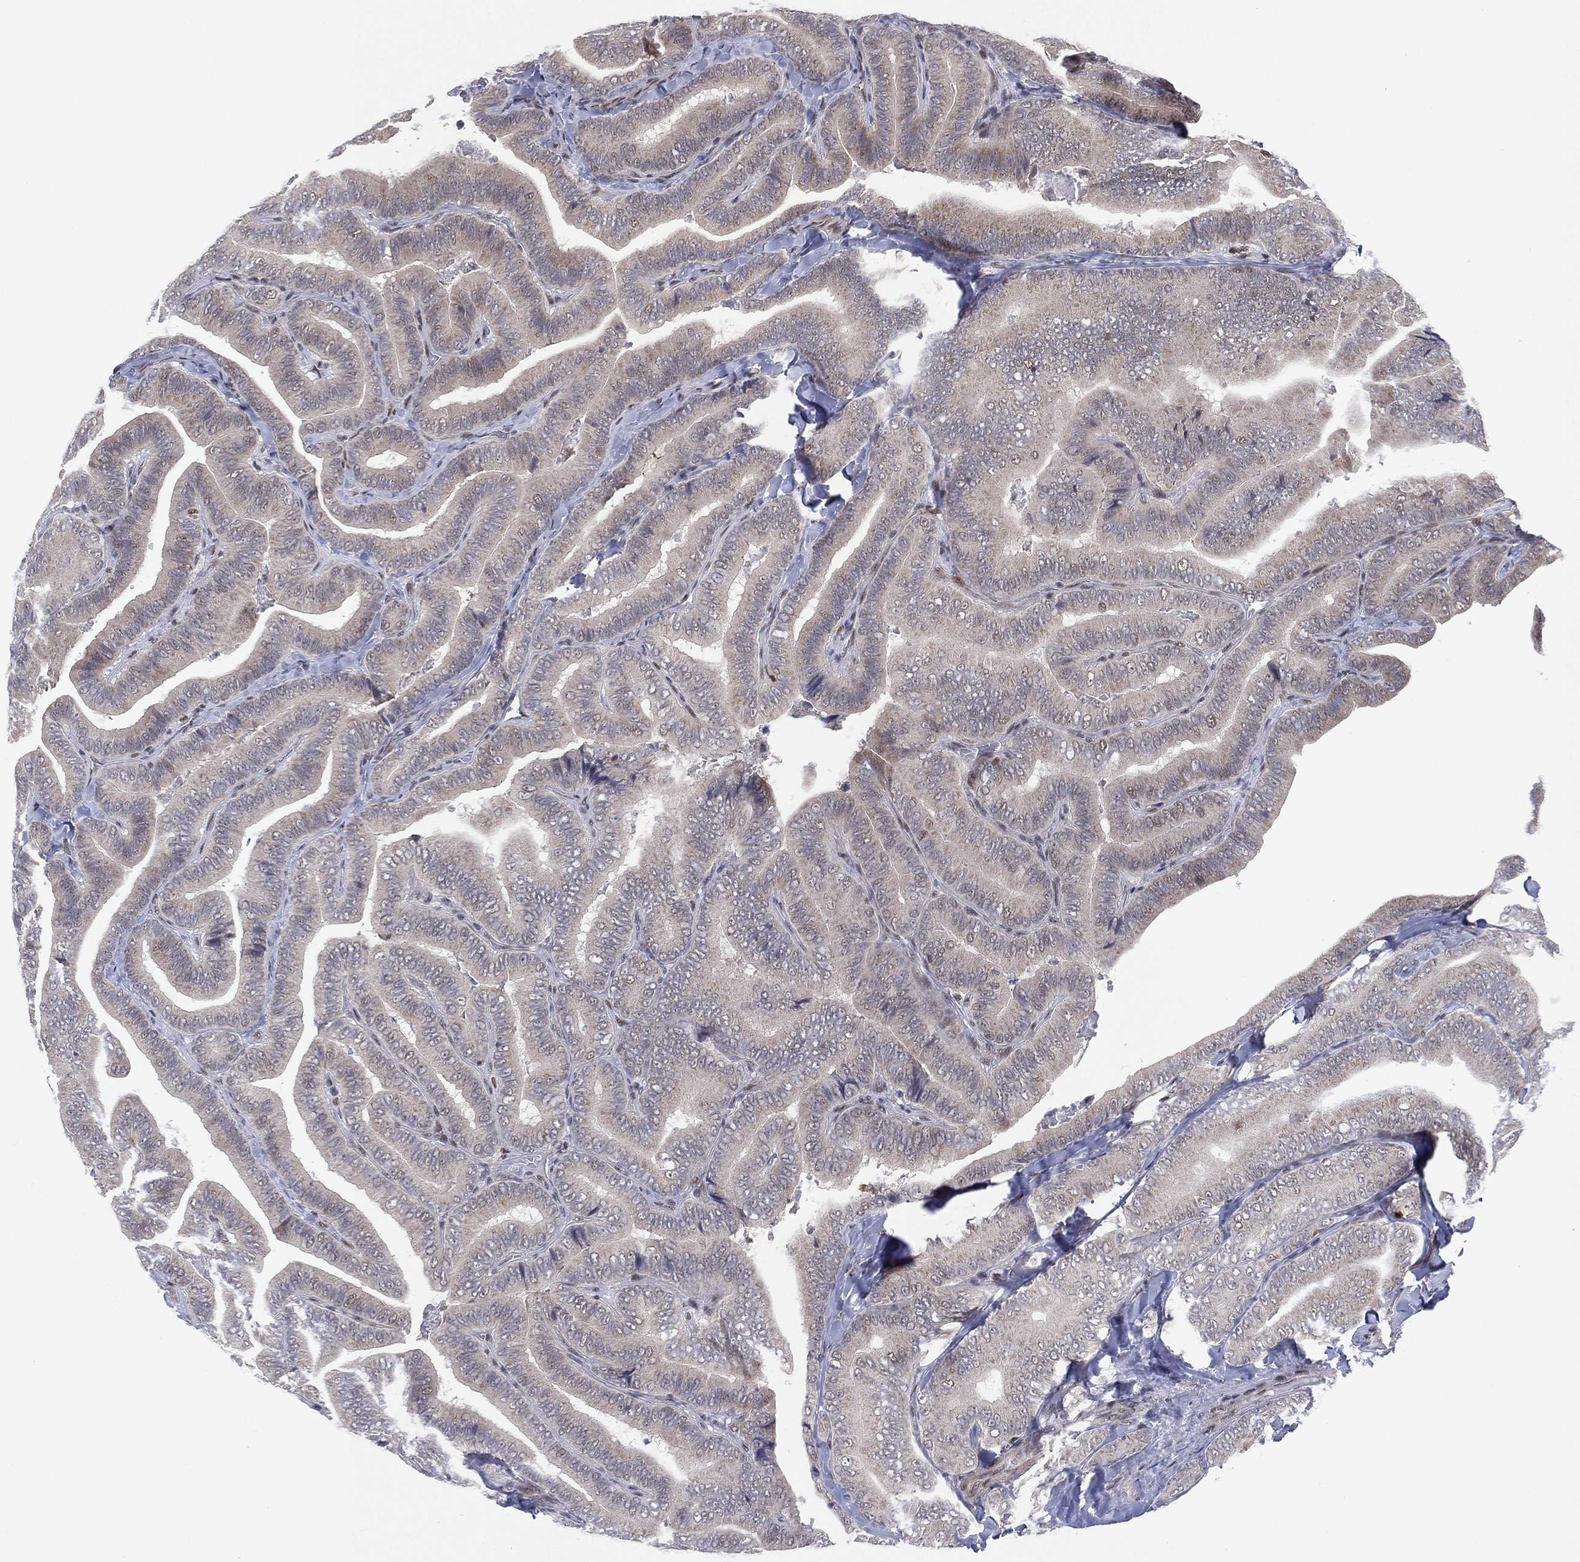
{"staining": {"intensity": "moderate", "quantity": "<25%", "location": "cytoplasmic/membranous"}, "tissue": "thyroid cancer", "cell_type": "Tumor cells", "image_type": "cancer", "snomed": [{"axis": "morphology", "description": "Papillary adenocarcinoma, NOS"}, {"axis": "topography", "description": "Thyroid gland"}], "caption": "Protein positivity by immunohistochemistry demonstrates moderate cytoplasmic/membranous expression in approximately <25% of tumor cells in thyroid cancer (papillary adenocarcinoma).", "gene": "DGCR8", "patient": {"sex": "male", "age": 61}}